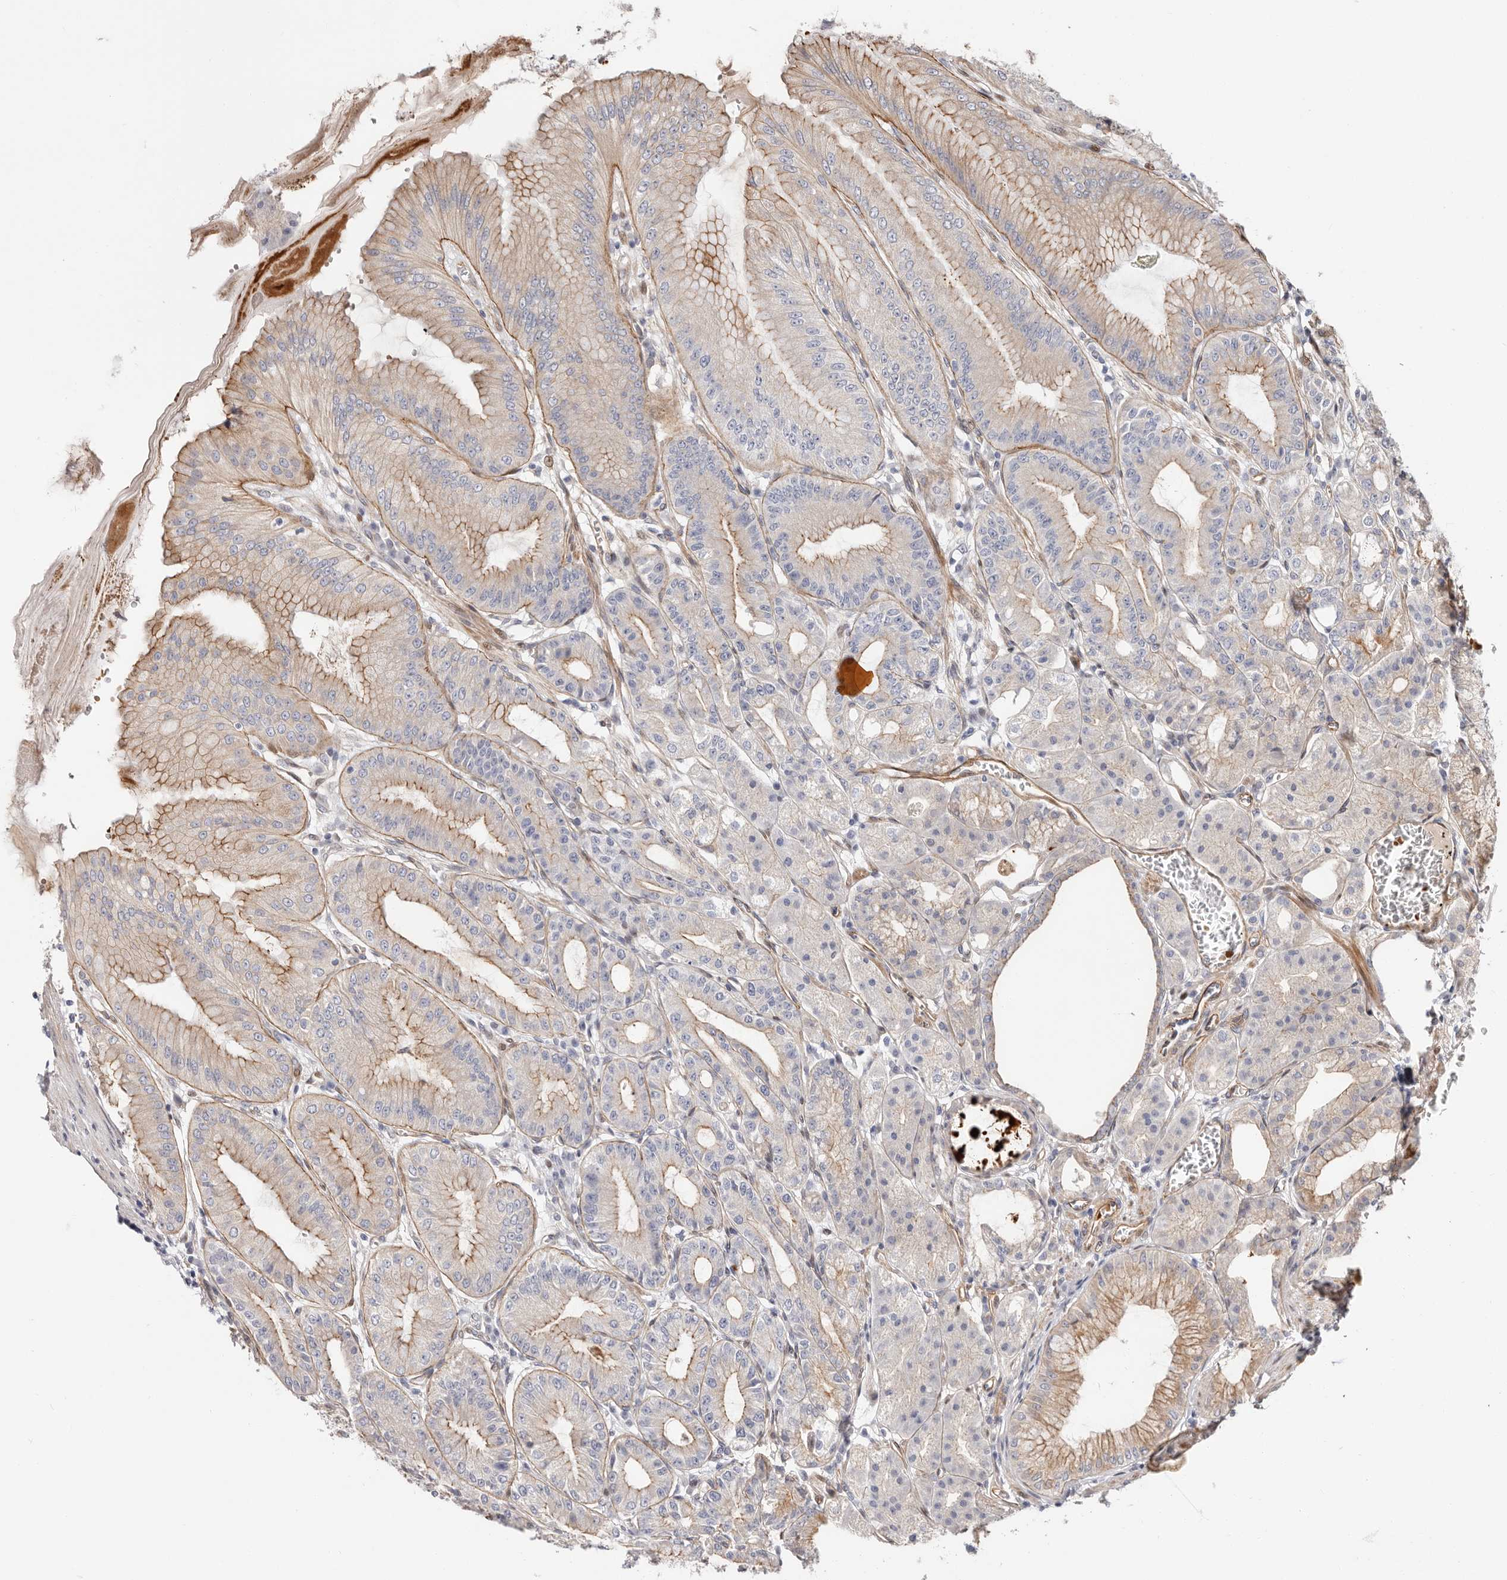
{"staining": {"intensity": "weak", "quantity": "<25%", "location": "cytoplasmic/membranous"}, "tissue": "stomach", "cell_type": "Glandular cells", "image_type": "normal", "snomed": [{"axis": "morphology", "description": "Normal tissue, NOS"}, {"axis": "topography", "description": "Stomach, lower"}], "caption": "Immunohistochemical staining of unremarkable stomach exhibits no significant positivity in glandular cells. The staining is performed using DAB brown chromogen with nuclei counter-stained in using hematoxylin.", "gene": "EPHX3", "patient": {"sex": "male", "age": 71}}